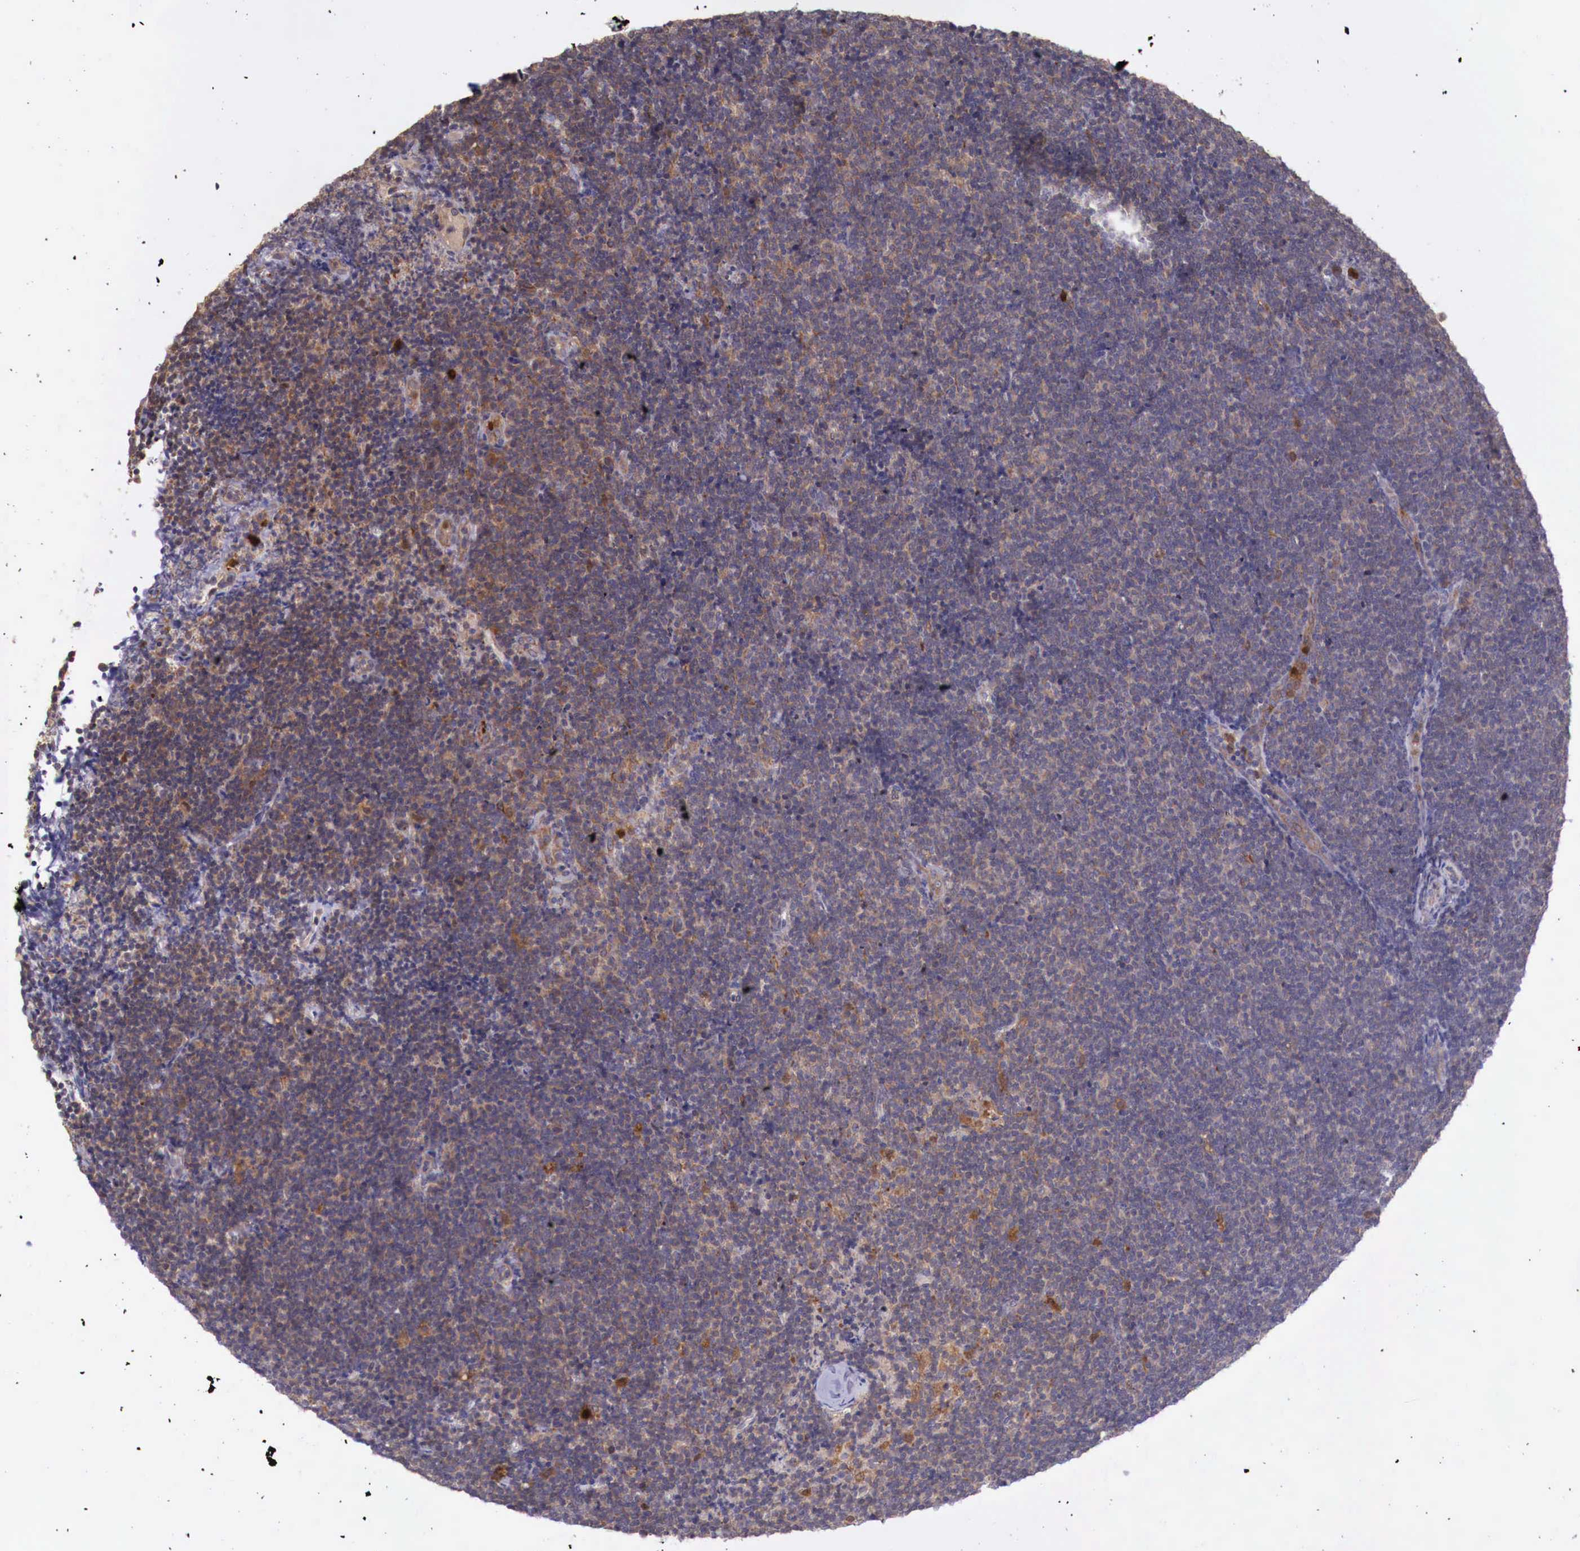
{"staining": {"intensity": "weak", "quantity": "25%-75%", "location": "cytoplasmic/membranous"}, "tissue": "lymphoma", "cell_type": "Tumor cells", "image_type": "cancer", "snomed": [{"axis": "morphology", "description": "Malignant lymphoma, non-Hodgkin's type, Low grade"}, {"axis": "topography", "description": "Lymph node"}], "caption": "A high-resolution image shows immunohistochemistry (IHC) staining of lymphoma, which reveals weak cytoplasmic/membranous staining in approximately 25%-75% of tumor cells.", "gene": "GAB2", "patient": {"sex": "female", "age": 51}}